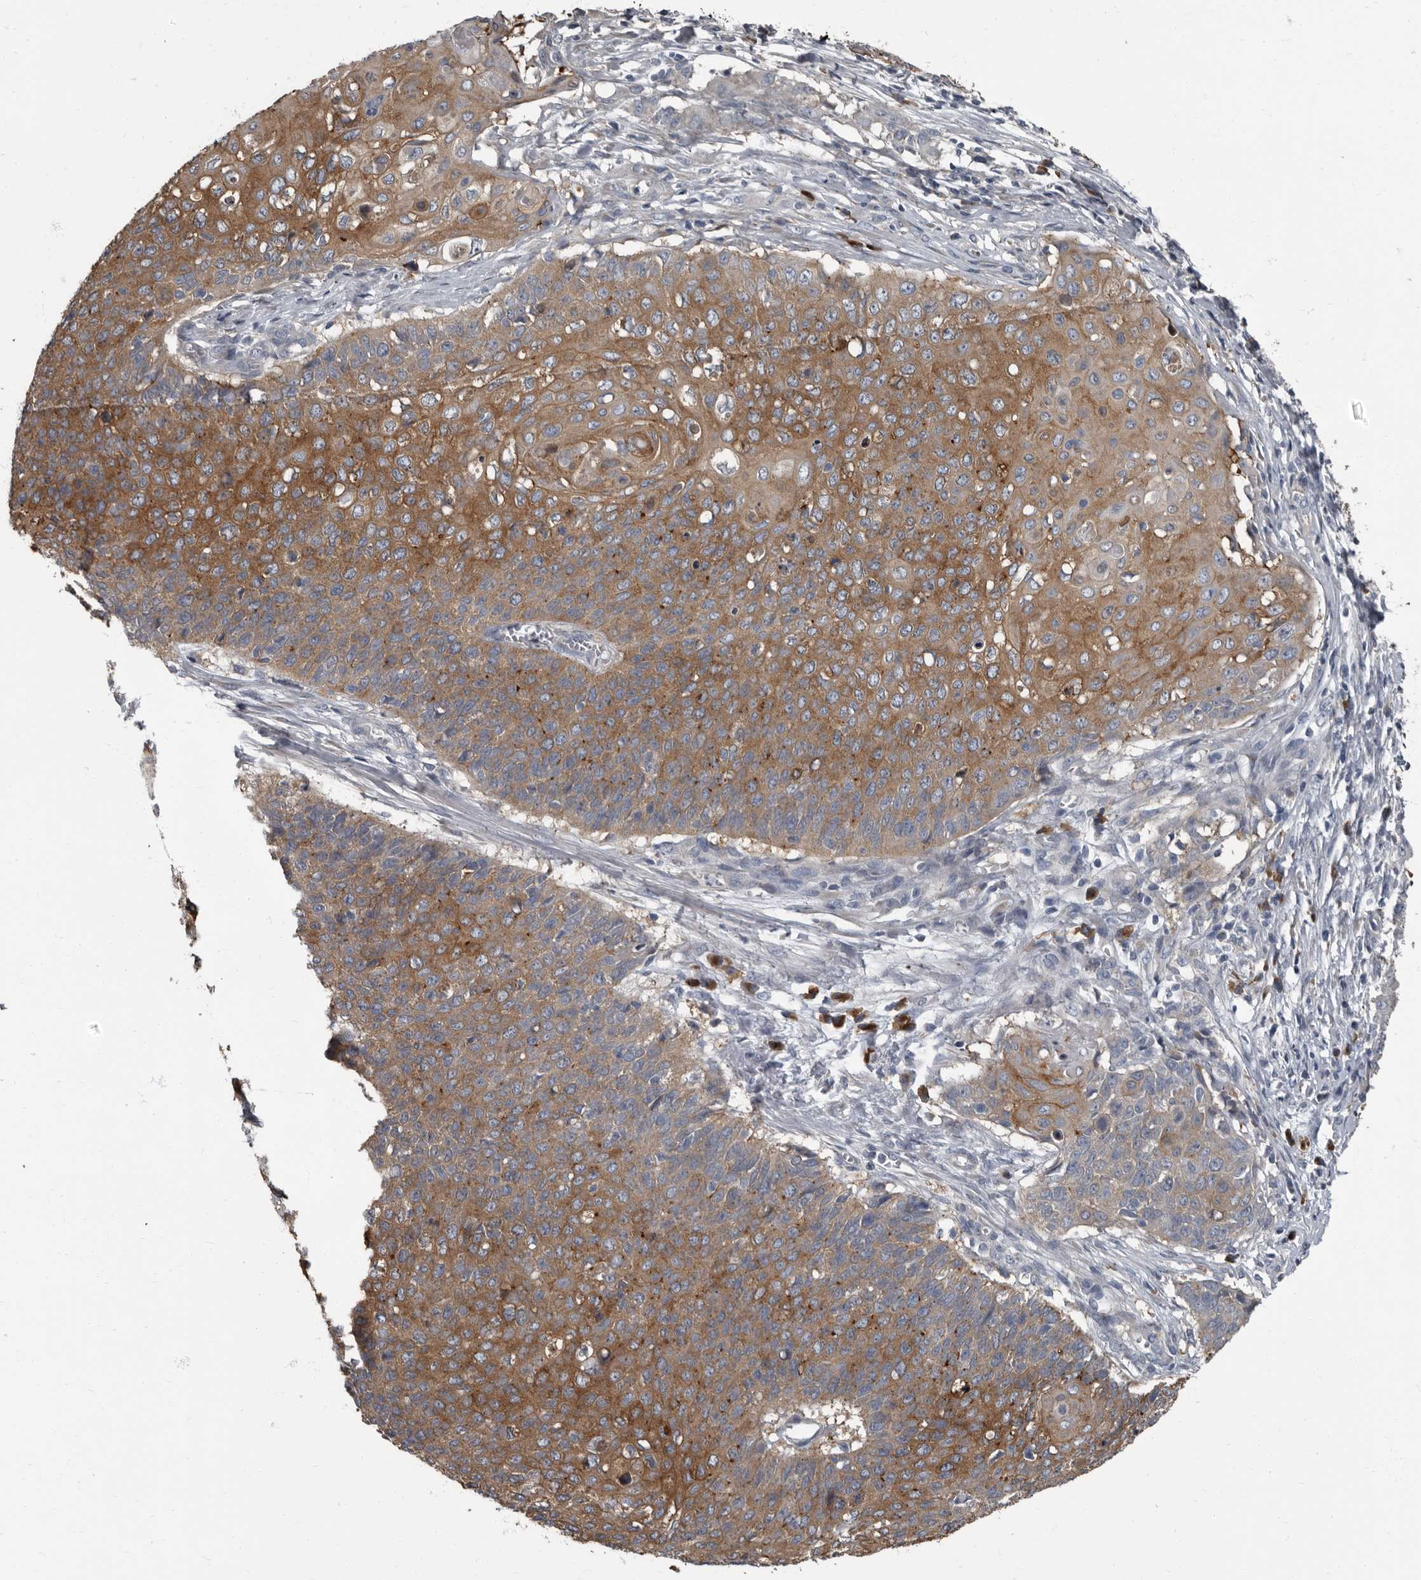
{"staining": {"intensity": "strong", "quantity": ">75%", "location": "cytoplasmic/membranous"}, "tissue": "cervical cancer", "cell_type": "Tumor cells", "image_type": "cancer", "snomed": [{"axis": "morphology", "description": "Squamous cell carcinoma, NOS"}, {"axis": "topography", "description": "Cervix"}], "caption": "Immunohistochemistry of human cervical cancer displays high levels of strong cytoplasmic/membranous positivity in about >75% of tumor cells.", "gene": "TPD52L1", "patient": {"sex": "female", "age": 39}}